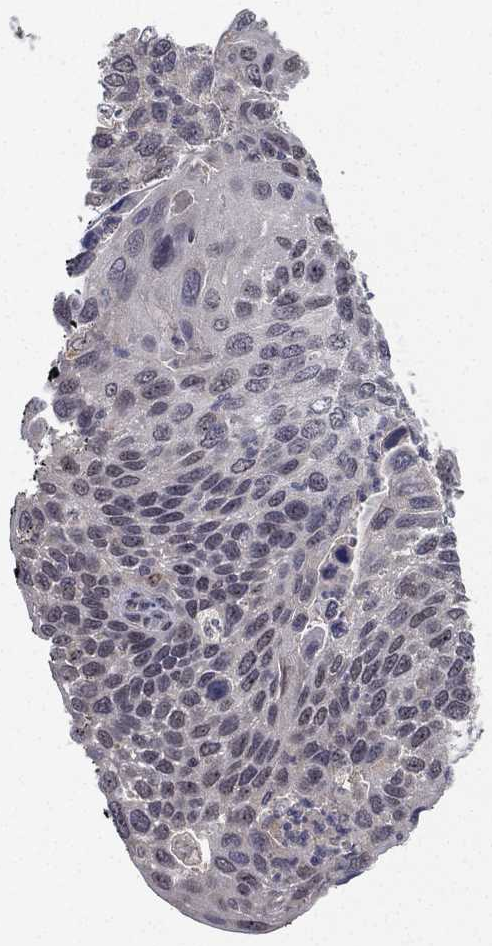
{"staining": {"intensity": "negative", "quantity": "none", "location": "none"}, "tissue": "cervical cancer", "cell_type": "Tumor cells", "image_type": "cancer", "snomed": [{"axis": "morphology", "description": "Squamous cell carcinoma, NOS"}, {"axis": "topography", "description": "Cervix"}], "caption": "Protein analysis of cervical cancer demonstrates no significant staining in tumor cells.", "gene": "PPP1R16B", "patient": {"sex": "female", "age": 54}}